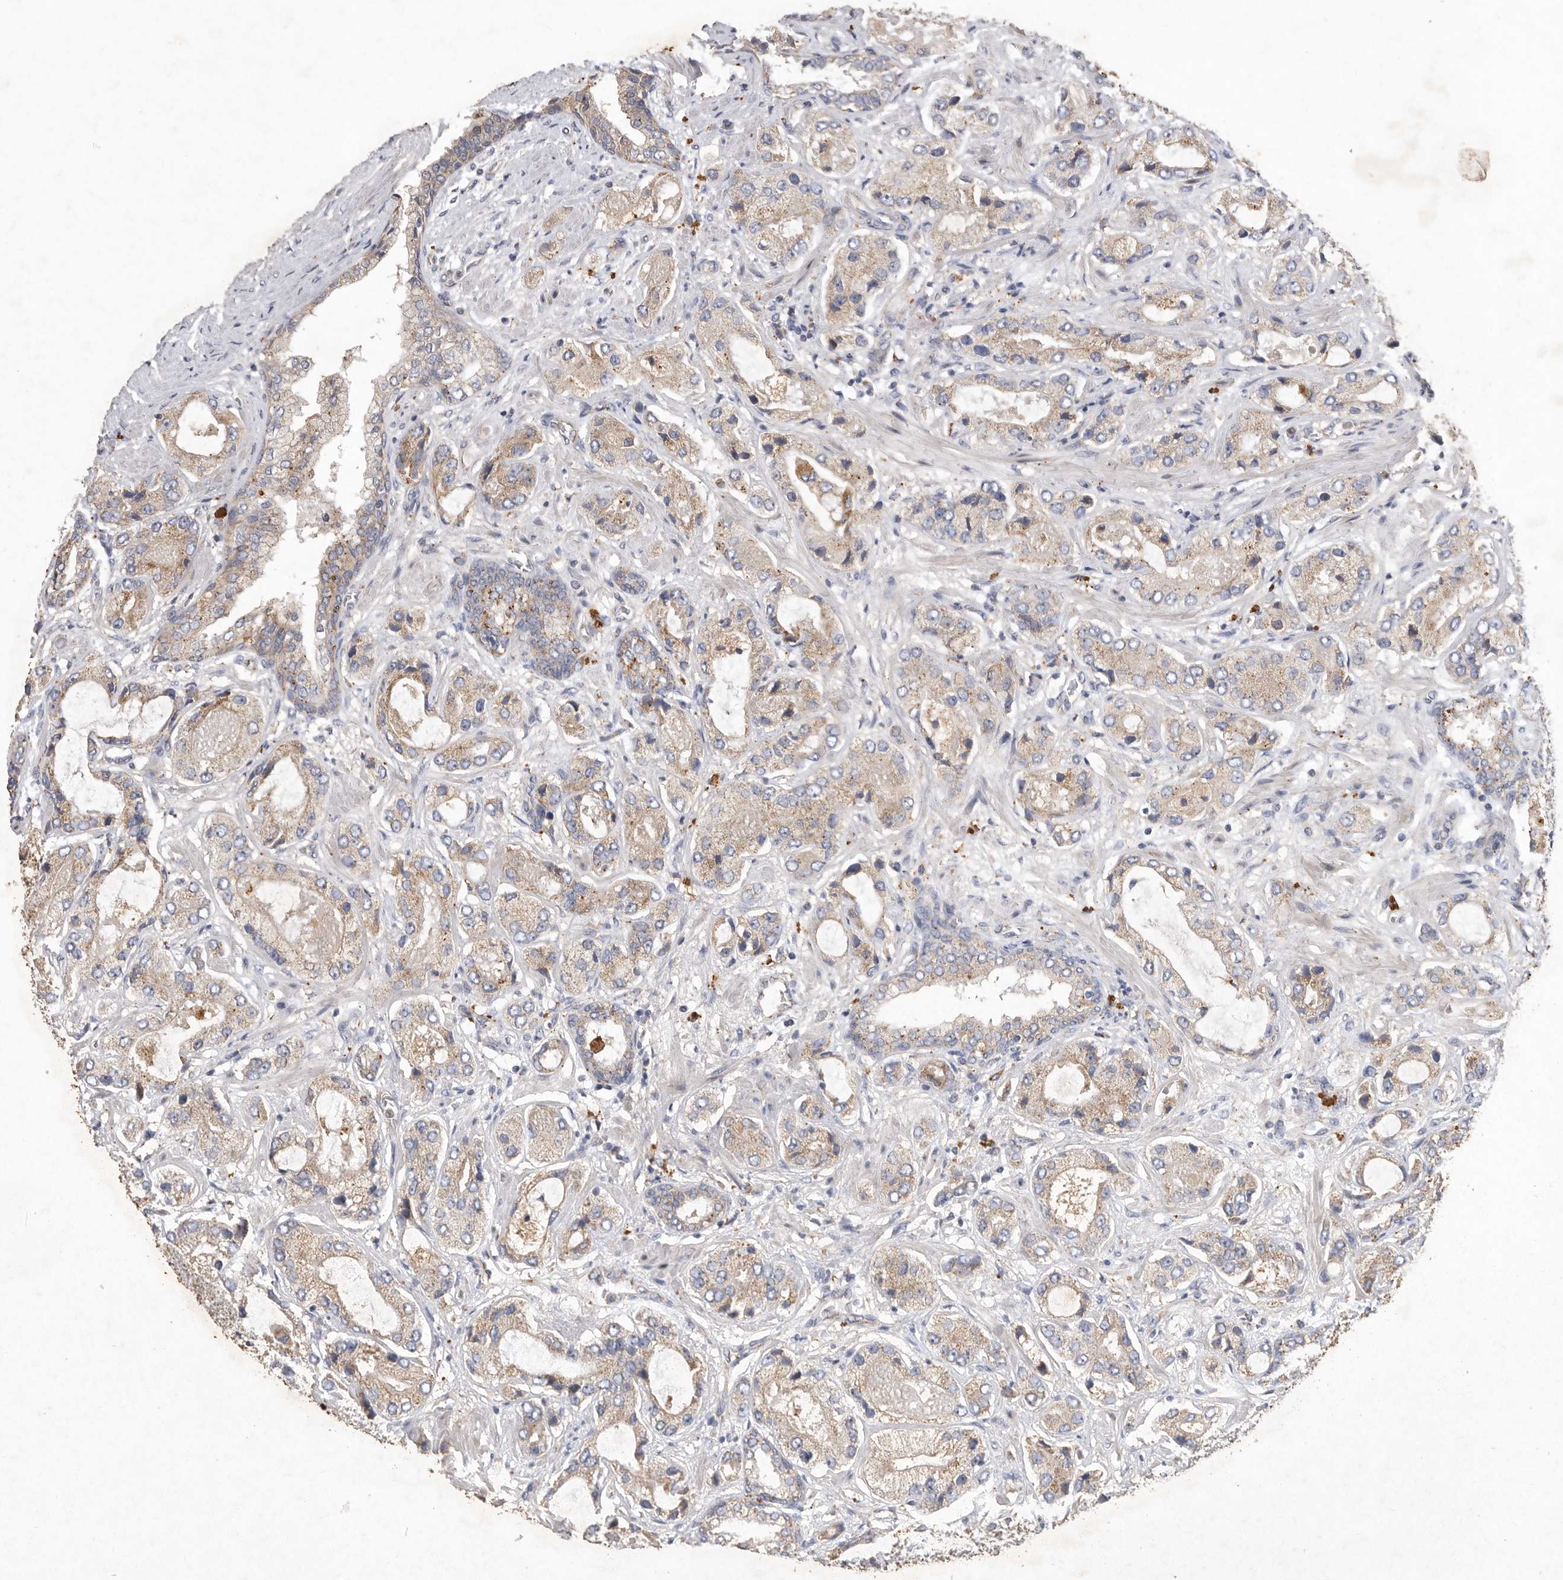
{"staining": {"intensity": "weak", "quantity": ">75%", "location": "cytoplasmic/membranous"}, "tissue": "prostate cancer", "cell_type": "Tumor cells", "image_type": "cancer", "snomed": [{"axis": "morphology", "description": "Normal tissue, NOS"}, {"axis": "morphology", "description": "Adenocarcinoma, High grade"}, {"axis": "topography", "description": "Prostate"}, {"axis": "topography", "description": "Peripheral nerve tissue"}], "caption": "High-magnification brightfield microscopy of prostate cancer stained with DAB (3,3'-diaminobenzidine) (brown) and counterstained with hematoxylin (blue). tumor cells exhibit weak cytoplasmic/membranous positivity is present in approximately>75% of cells.", "gene": "MRPL41", "patient": {"sex": "male", "age": 59}}